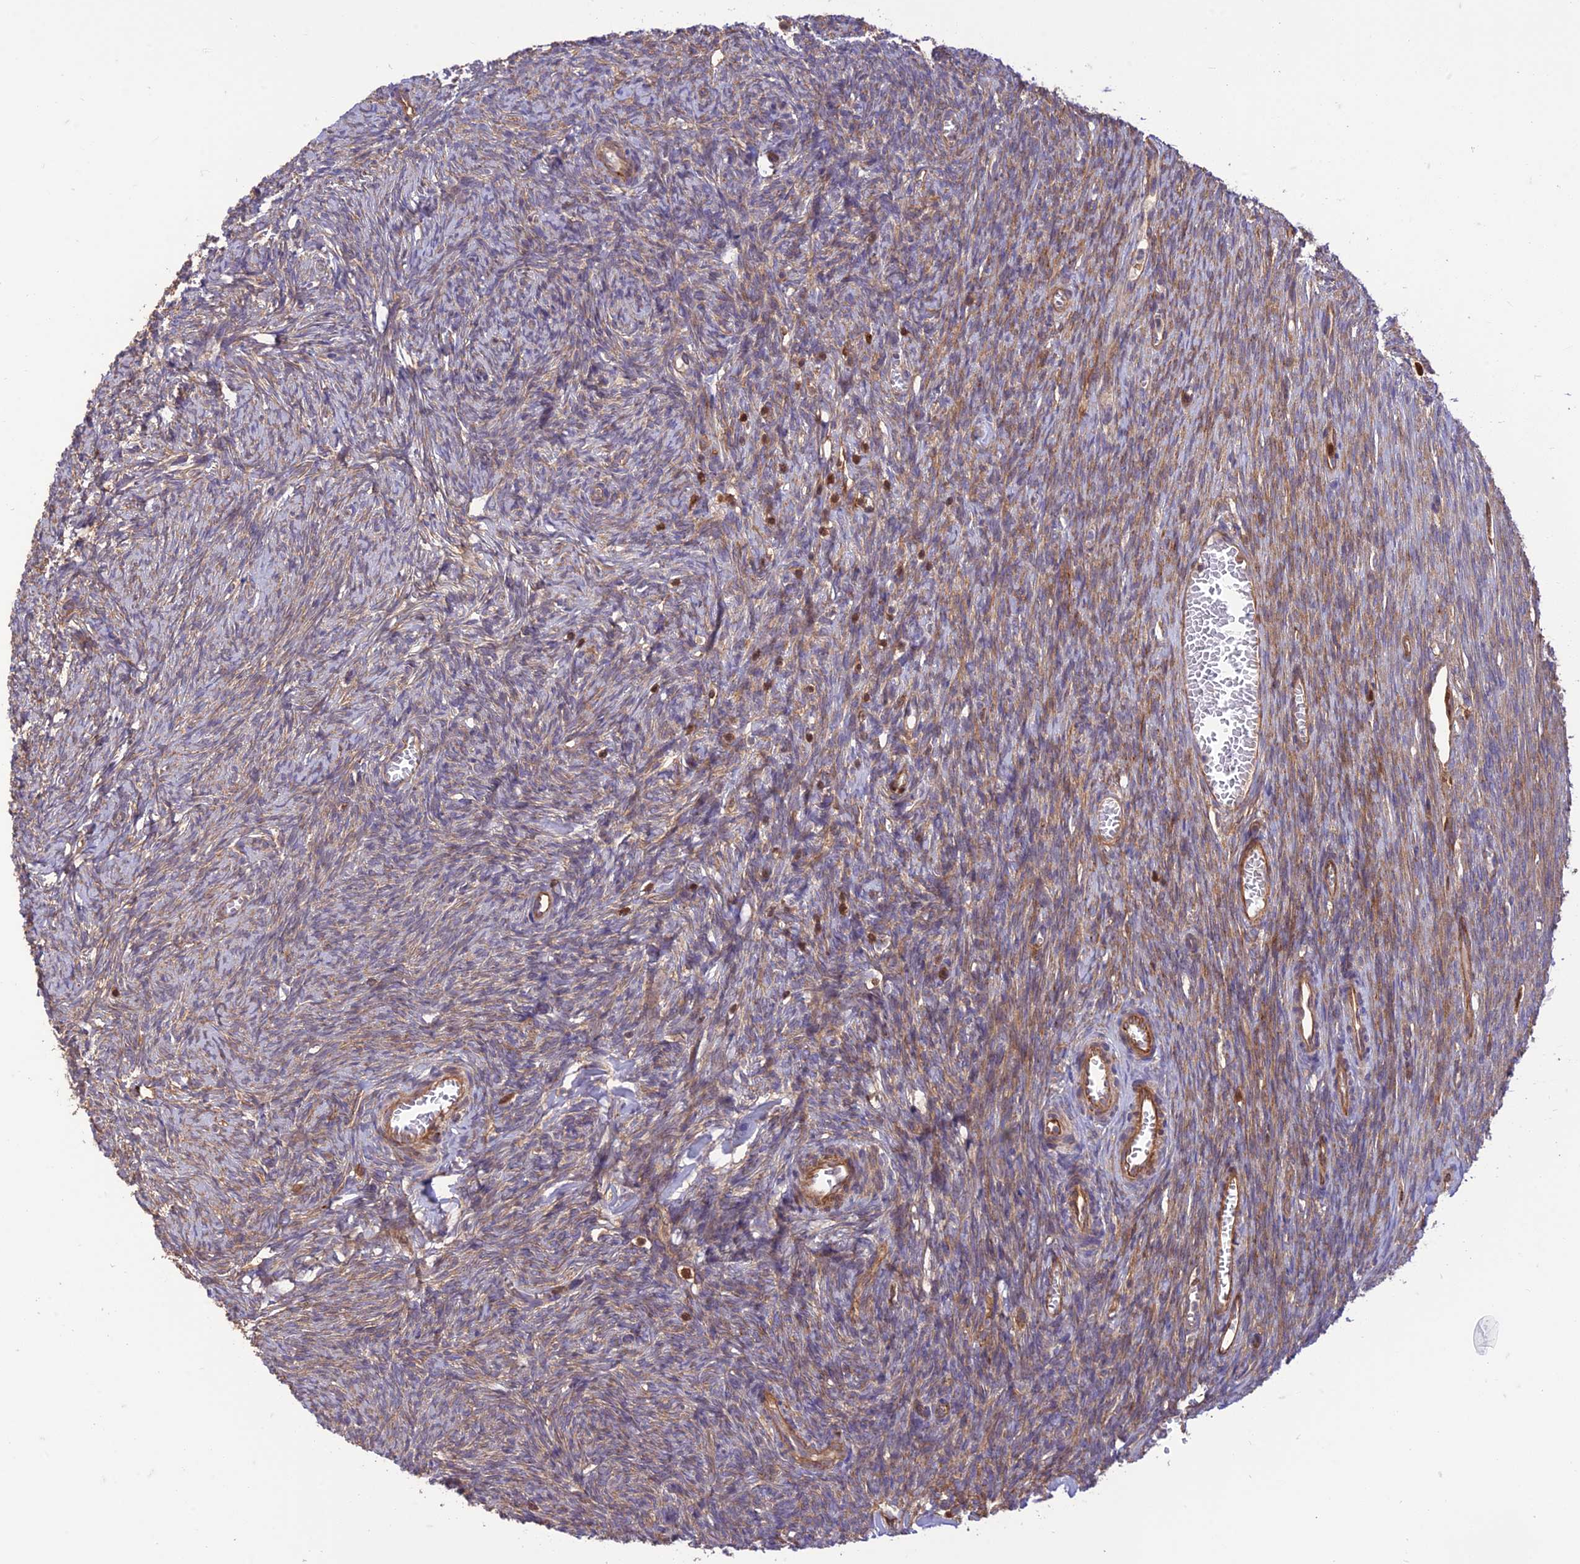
{"staining": {"intensity": "weak", "quantity": "25%-75%", "location": "cytoplasmic/membranous"}, "tissue": "ovary", "cell_type": "Ovarian stroma cells", "image_type": "normal", "snomed": [{"axis": "morphology", "description": "Normal tissue, NOS"}, {"axis": "topography", "description": "Ovary"}], "caption": "A brown stain highlights weak cytoplasmic/membranous staining of a protein in ovarian stroma cells of unremarkable human ovary. Using DAB (brown) and hematoxylin (blue) stains, captured at high magnification using brightfield microscopy.", "gene": "HPSE2", "patient": {"sex": "female", "age": 44}}